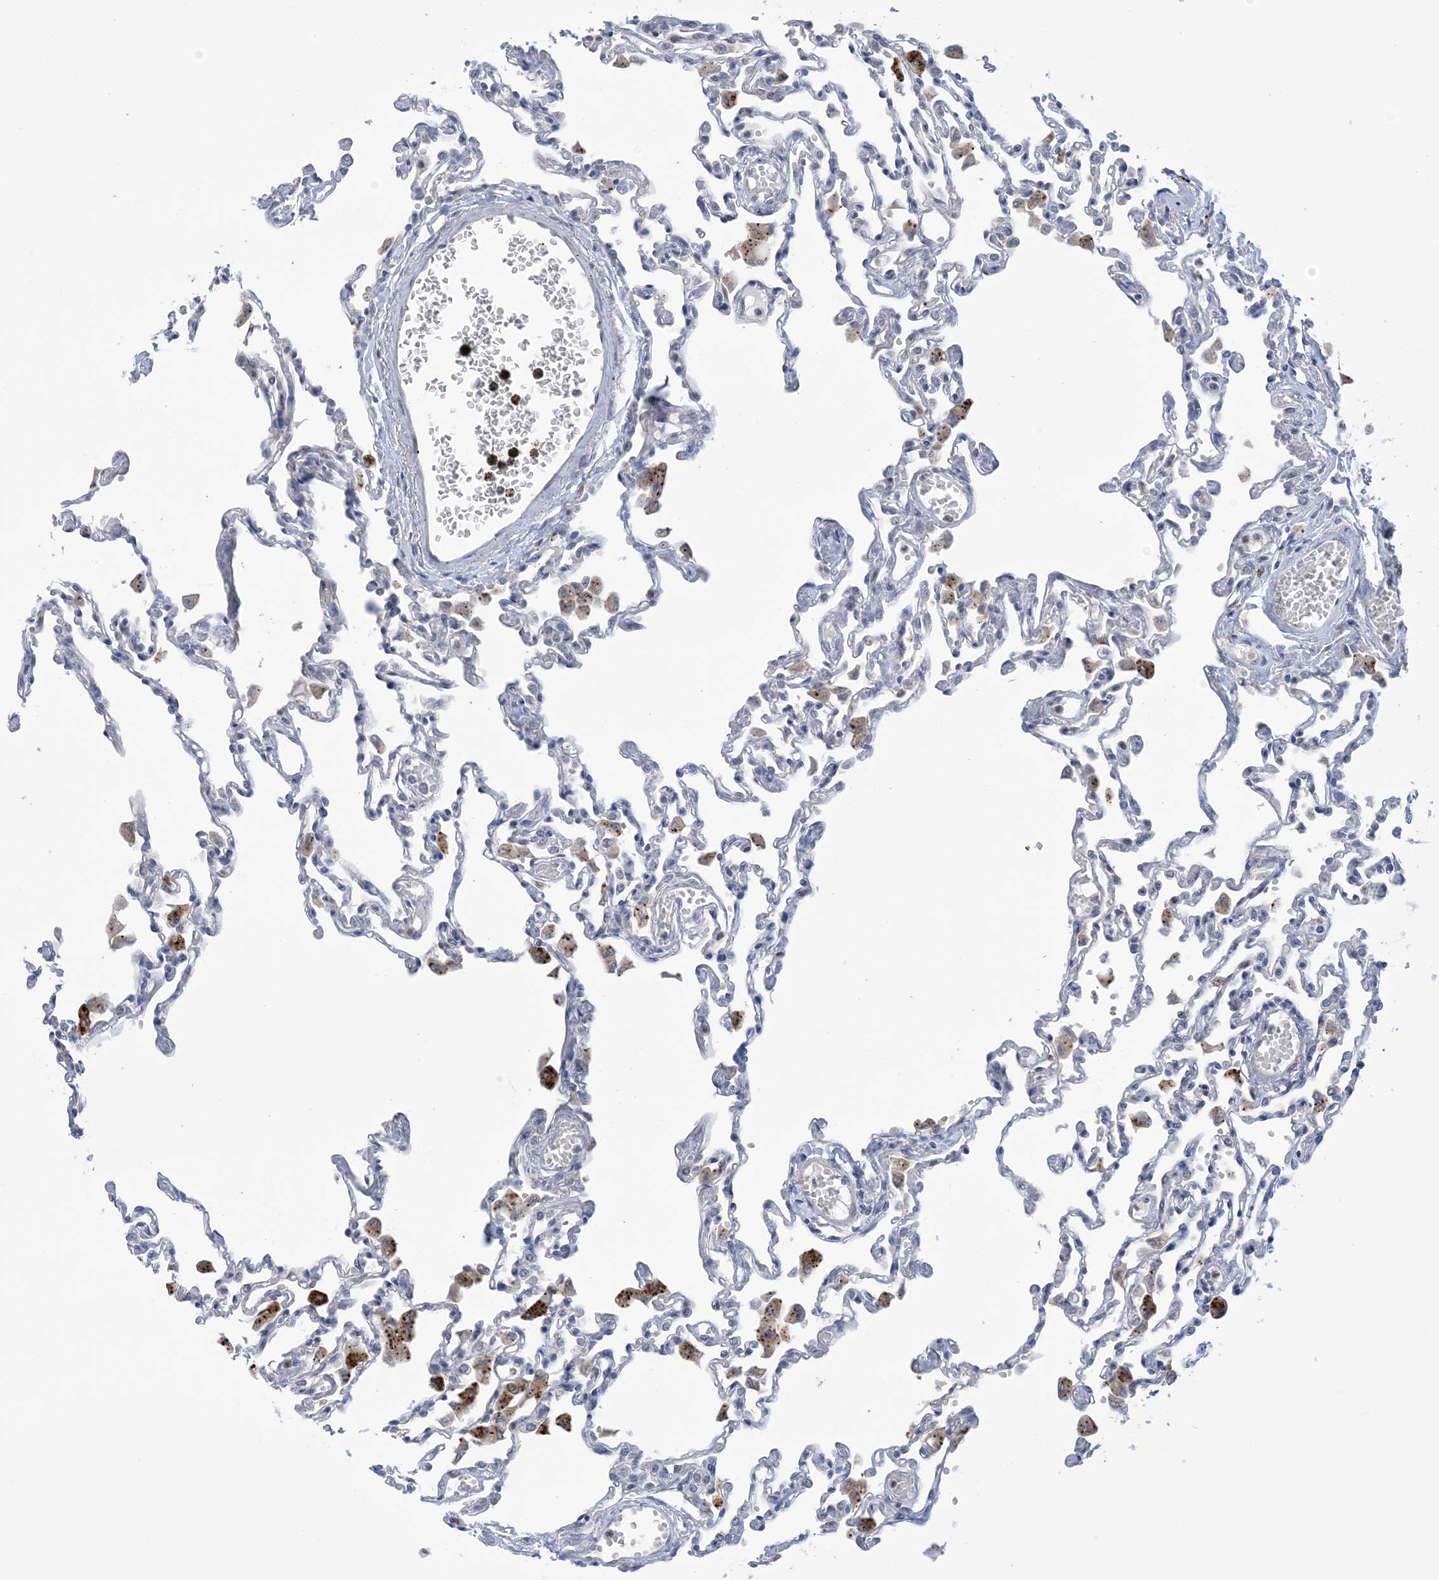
{"staining": {"intensity": "weak", "quantity": "<25%", "location": "cytoplasmic/membranous"}, "tissue": "lung", "cell_type": "Alveolar cells", "image_type": "normal", "snomed": [{"axis": "morphology", "description": "Normal tissue, NOS"}, {"axis": "topography", "description": "Bronchus"}, {"axis": "topography", "description": "Lung"}], "caption": "Immunohistochemical staining of benign lung reveals no significant expression in alveolar cells. The staining was performed using DAB (3,3'-diaminobenzidine) to visualize the protein expression in brown, while the nuclei were stained in blue with hematoxylin (Magnification: 20x).", "gene": "TTYH1", "patient": {"sex": "female", "age": 49}}